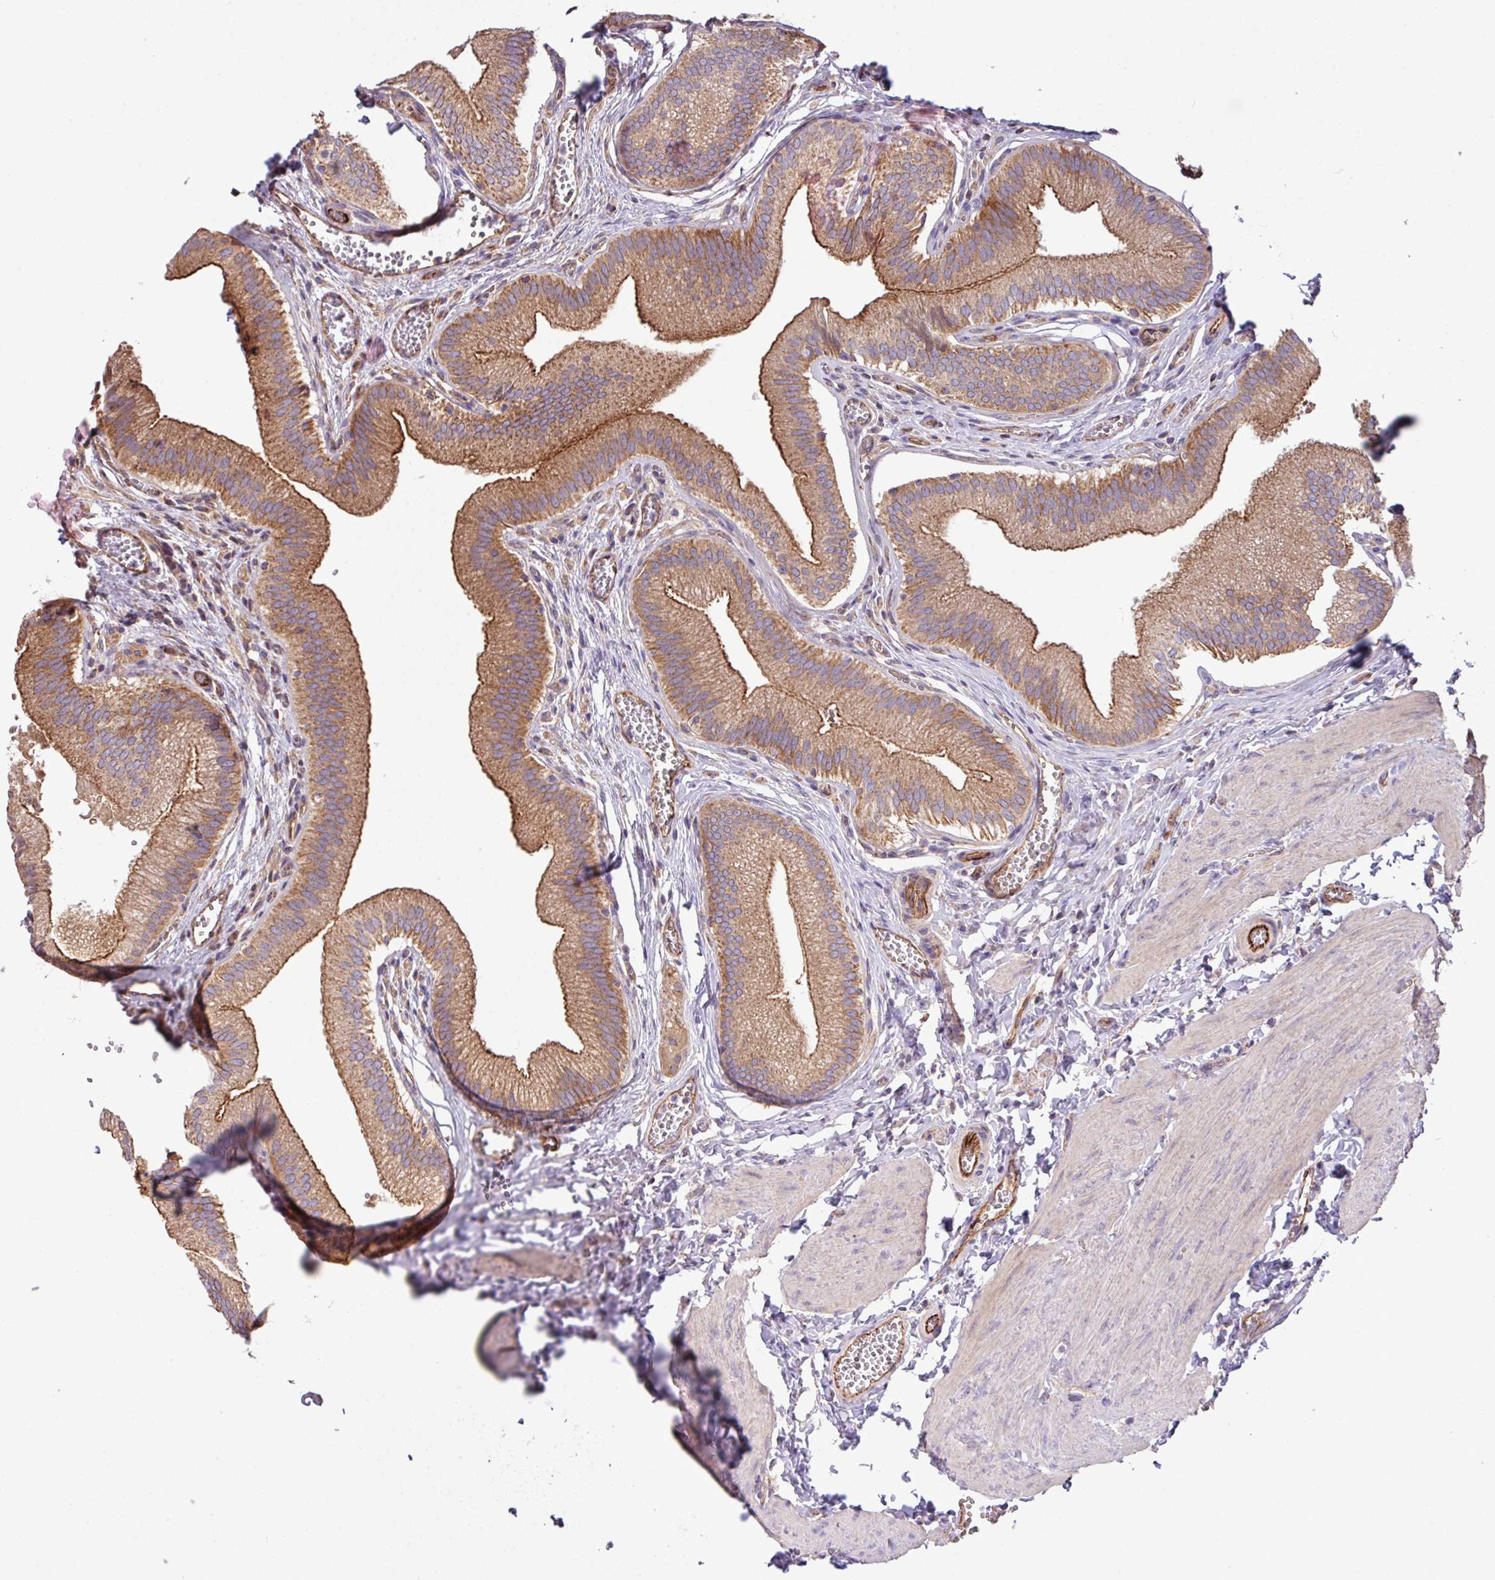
{"staining": {"intensity": "strong", "quantity": ">75%", "location": "cytoplasmic/membranous"}, "tissue": "gallbladder", "cell_type": "Glandular cells", "image_type": "normal", "snomed": [{"axis": "morphology", "description": "Normal tissue, NOS"}, {"axis": "topography", "description": "Gallbladder"}], "caption": "Protein staining demonstrates strong cytoplasmic/membranous positivity in approximately >75% of glandular cells in normal gallbladder.", "gene": "LRRC53", "patient": {"sex": "male", "age": 17}}